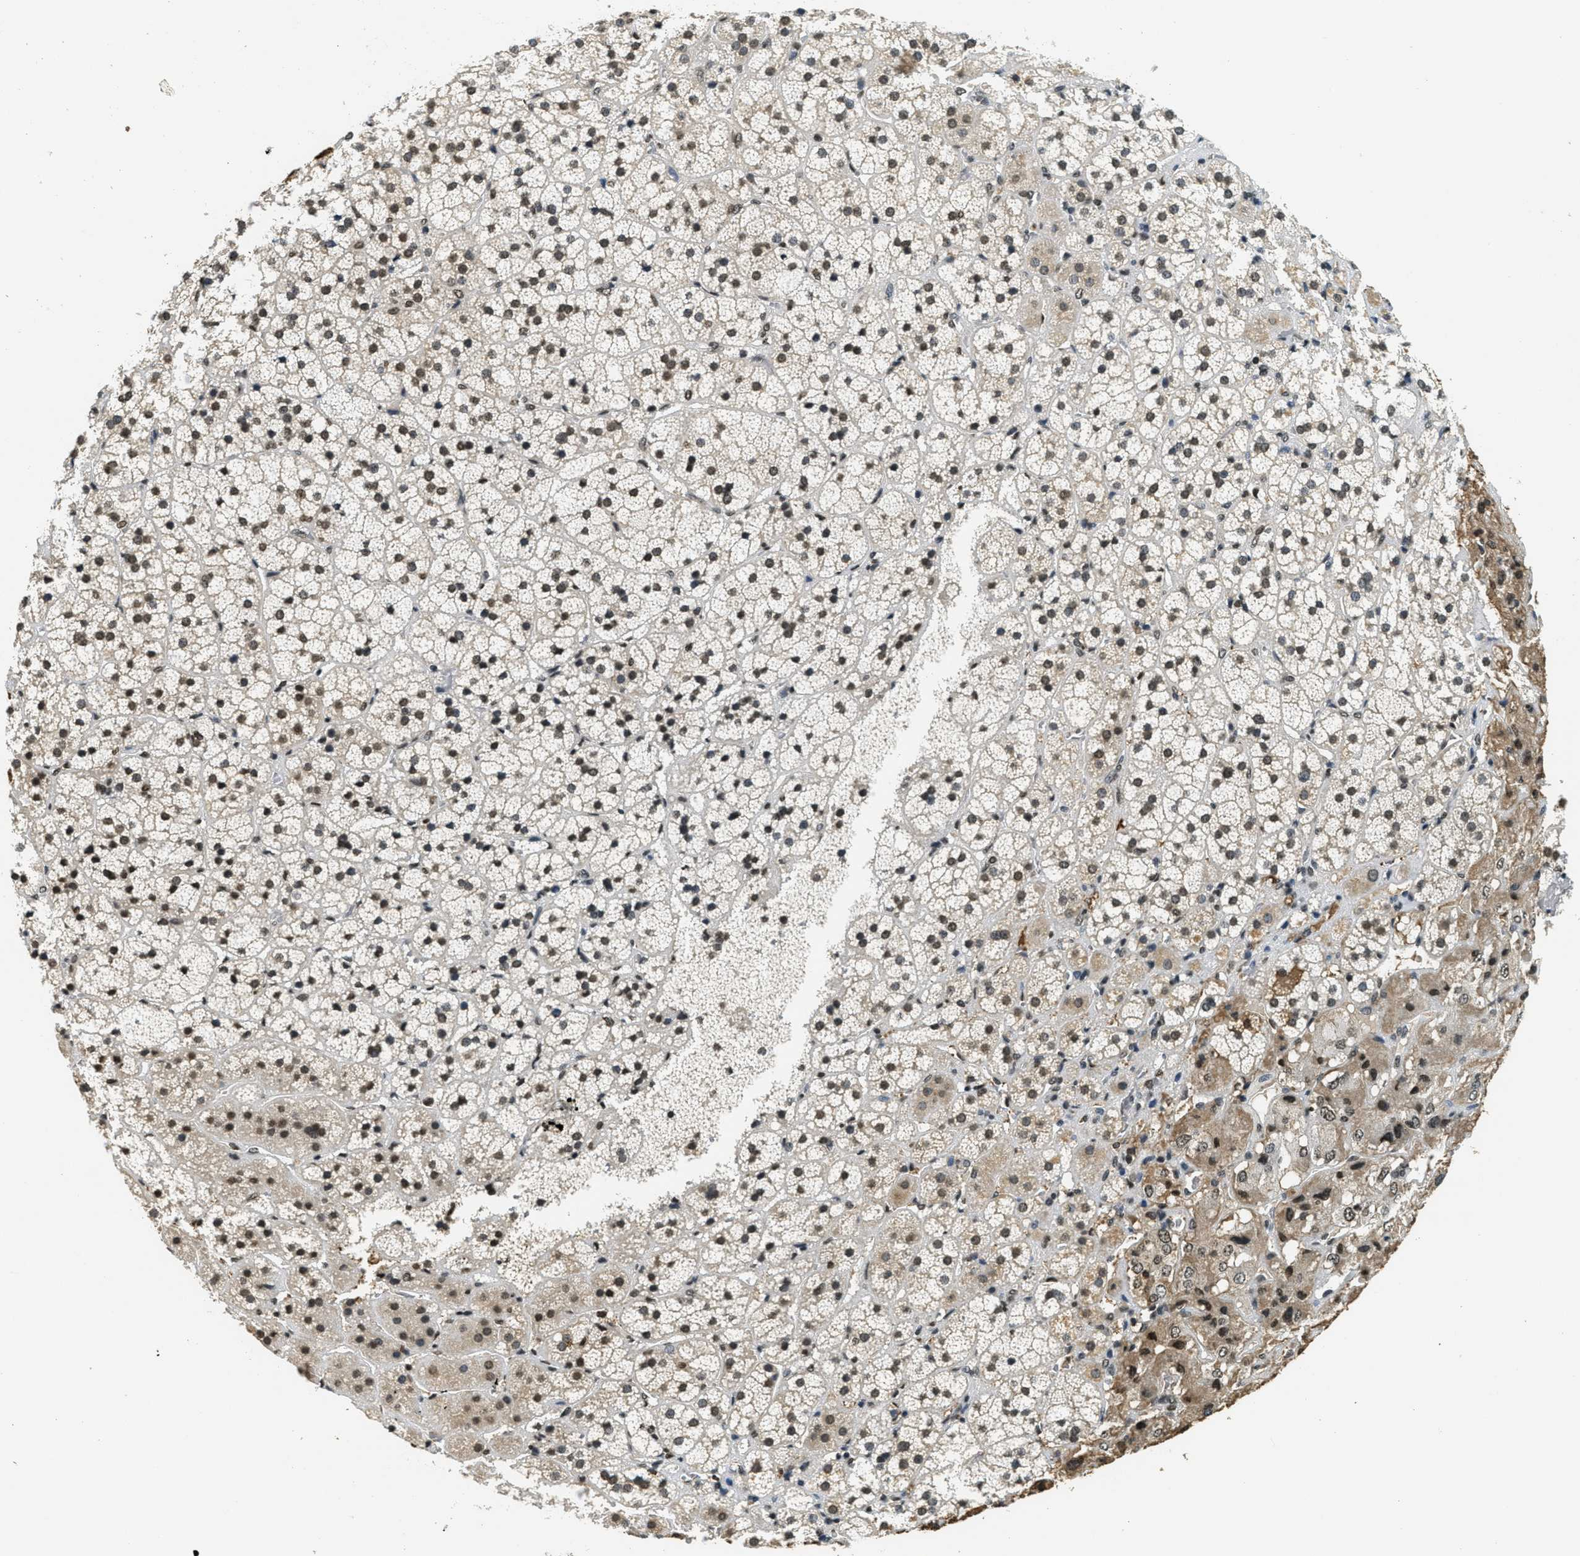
{"staining": {"intensity": "moderate", "quantity": ">75%", "location": "cytoplasmic/membranous,nuclear"}, "tissue": "adrenal gland", "cell_type": "Glandular cells", "image_type": "normal", "snomed": [{"axis": "morphology", "description": "Normal tissue, NOS"}, {"axis": "topography", "description": "Adrenal gland"}], "caption": "Immunohistochemical staining of unremarkable adrenal gland shows moderate cytoplasmic/membranous,nuclear protein expression in about >75% of glandular cells.", "gene": "LDB2", "patient": {"sex": "female", "age": 44}}